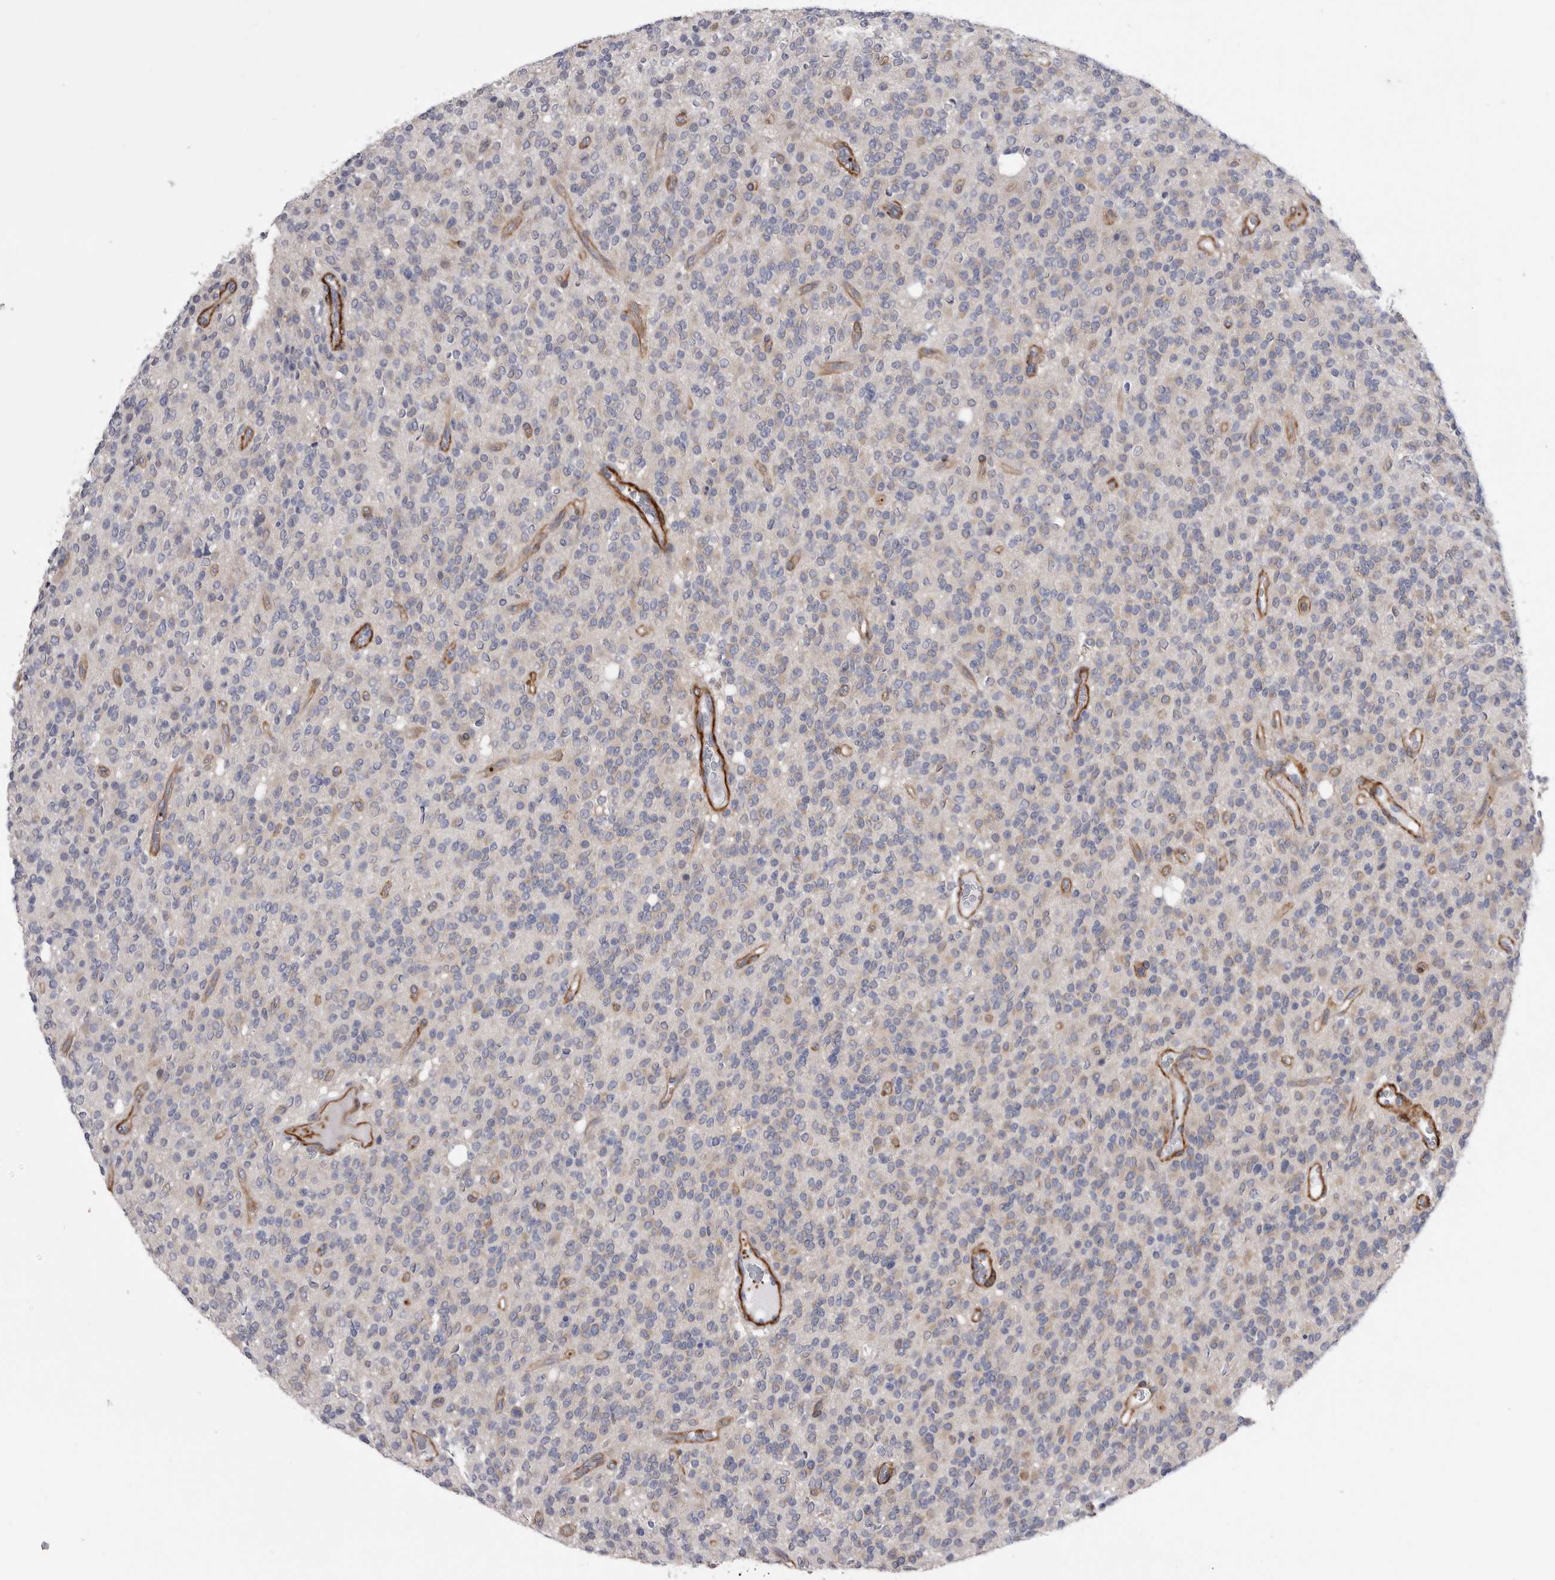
{"staining": {"intensity": "negative", "quantity": "none", "location": "none"}, "tissue": "glioma", "cell_type": "Tumor cells", "image_type": "cancer", "snomed": [{"axis": "morphology", "description": "Glioma, malignant, High grade"}, {"axis": "topography", "description": "Brain"}], "caption": "The photomicrograph shows no staining of tumor cells in malignant high-grade glioma.", "gene": "EPRS1", "patient": {"sex": "male", "age": 34}}